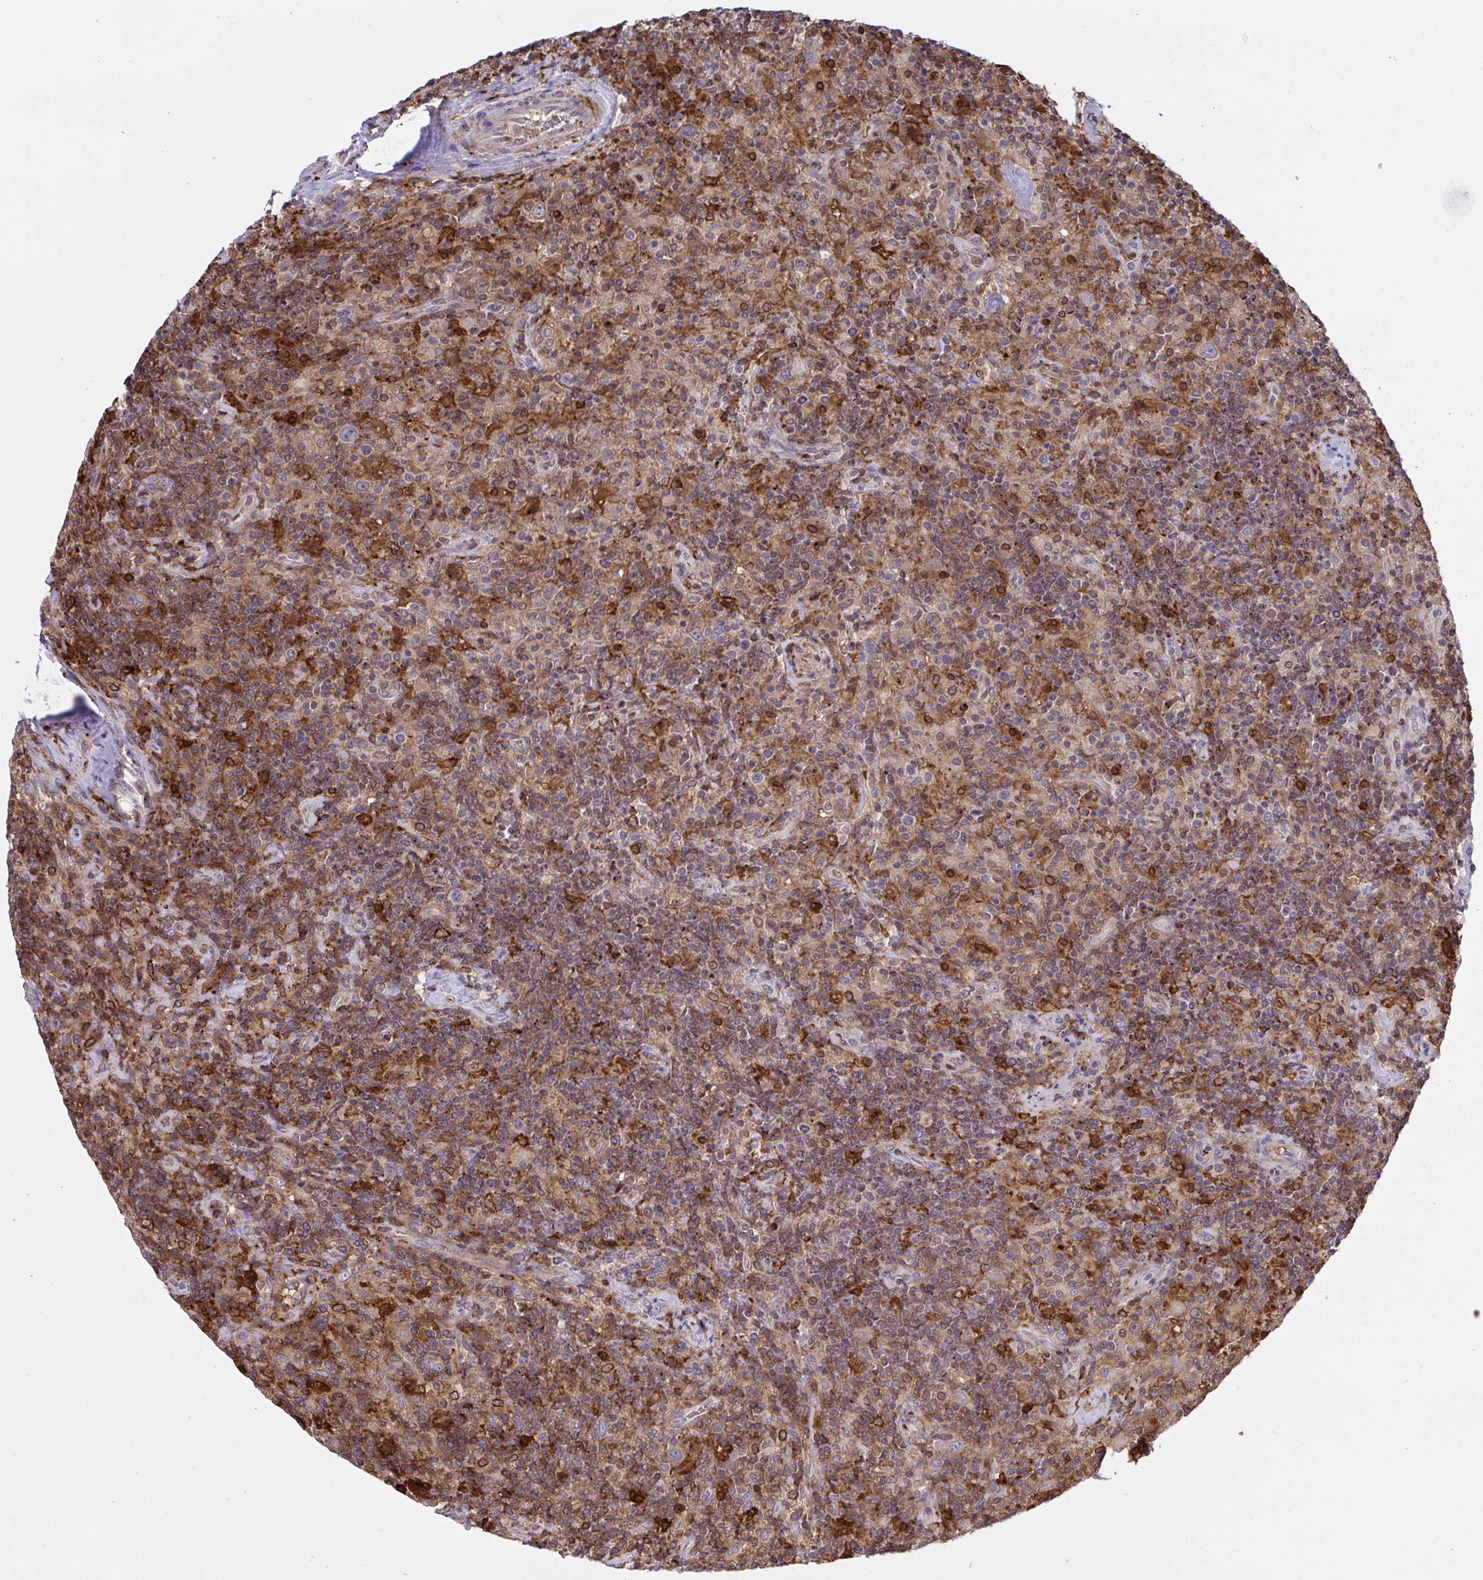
{"staining": {"intensity": "negative", "quantity": "none", "location": "none"}, "tissue": "lymphoma", "cell_type": "Tumor cells", "image_type": "cancer", "snomed": [{"axis": "morphology", "description": "Hodgkin's disease, NOS"}, {"axis": "topography", "description": "Lymph node"}], "caption": "Human Hodgkin's disease stained for a protein using immunohistochemistry (IHC) exhibits no positivity in tumor cells.", "gene": "PPIH", "patient": {"sex": "male", "age": 70}}